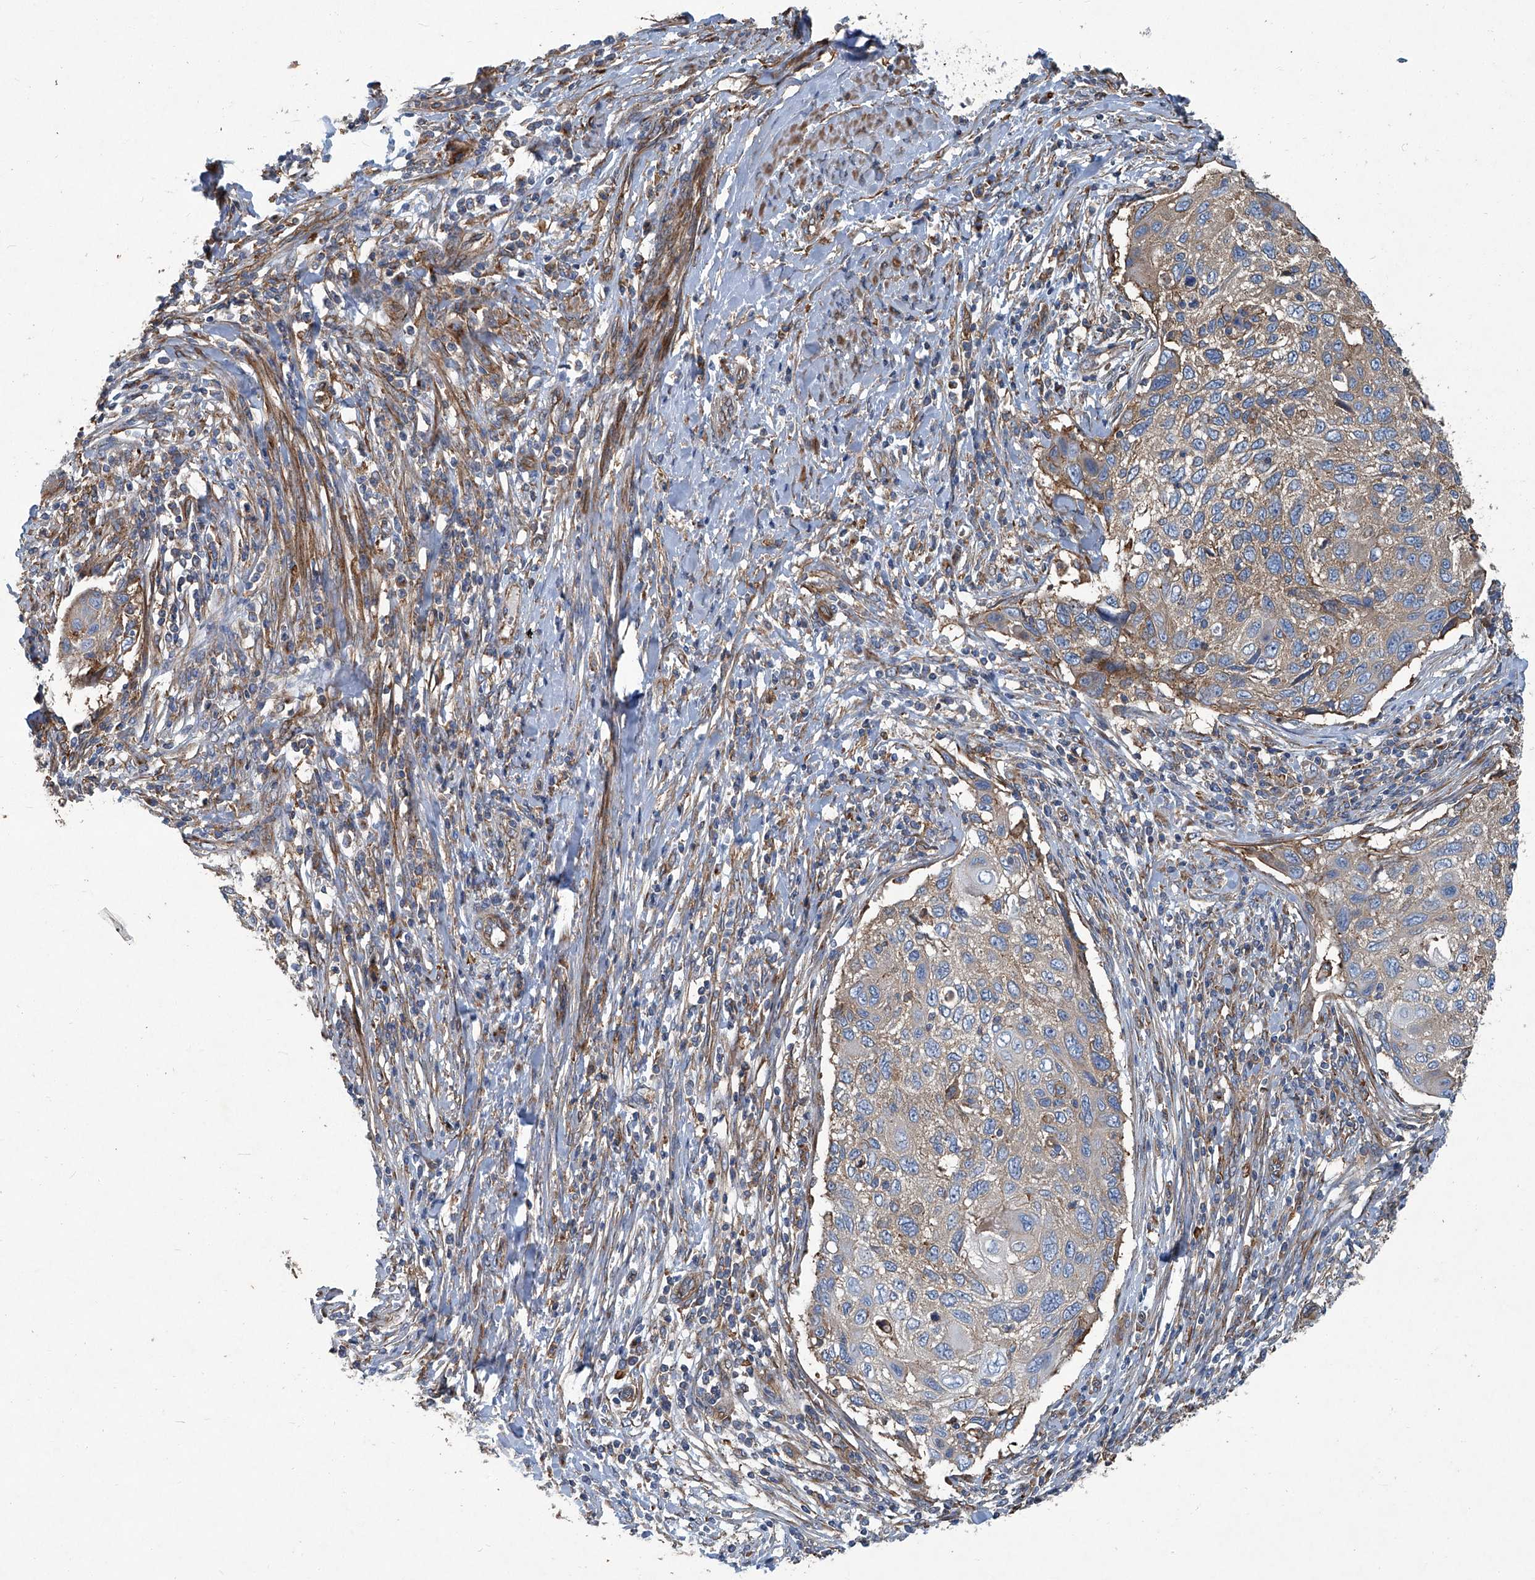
{"staining": {"intensity": "weak", "quantity": "25%-75%", "location": "cytoplasmic/membranous"}, "tissue": "cervical cancer", "cell_type": "Tumor cells", "image_type": "cancer", "snomed": [{"axis": "morphology", "description": "Squamous cell carcinoma, NOS"}, {"axis": "topography", "description": "Cervix"}], "caption": "Immunohistochemical staining of cervical cancer (squamous cell carcinoma) exhibits low levels of weak cytoplasmic/membranous staining in about 25%-75% of tumor cells. (Stains: DAB (3,3'-diaminobenzidine) in brown, nuclei in blue, Microscopy: brightfield microscopy at high magnification).", "gene": "PIGH", "patient": {"sex": "female", "age": 70}}